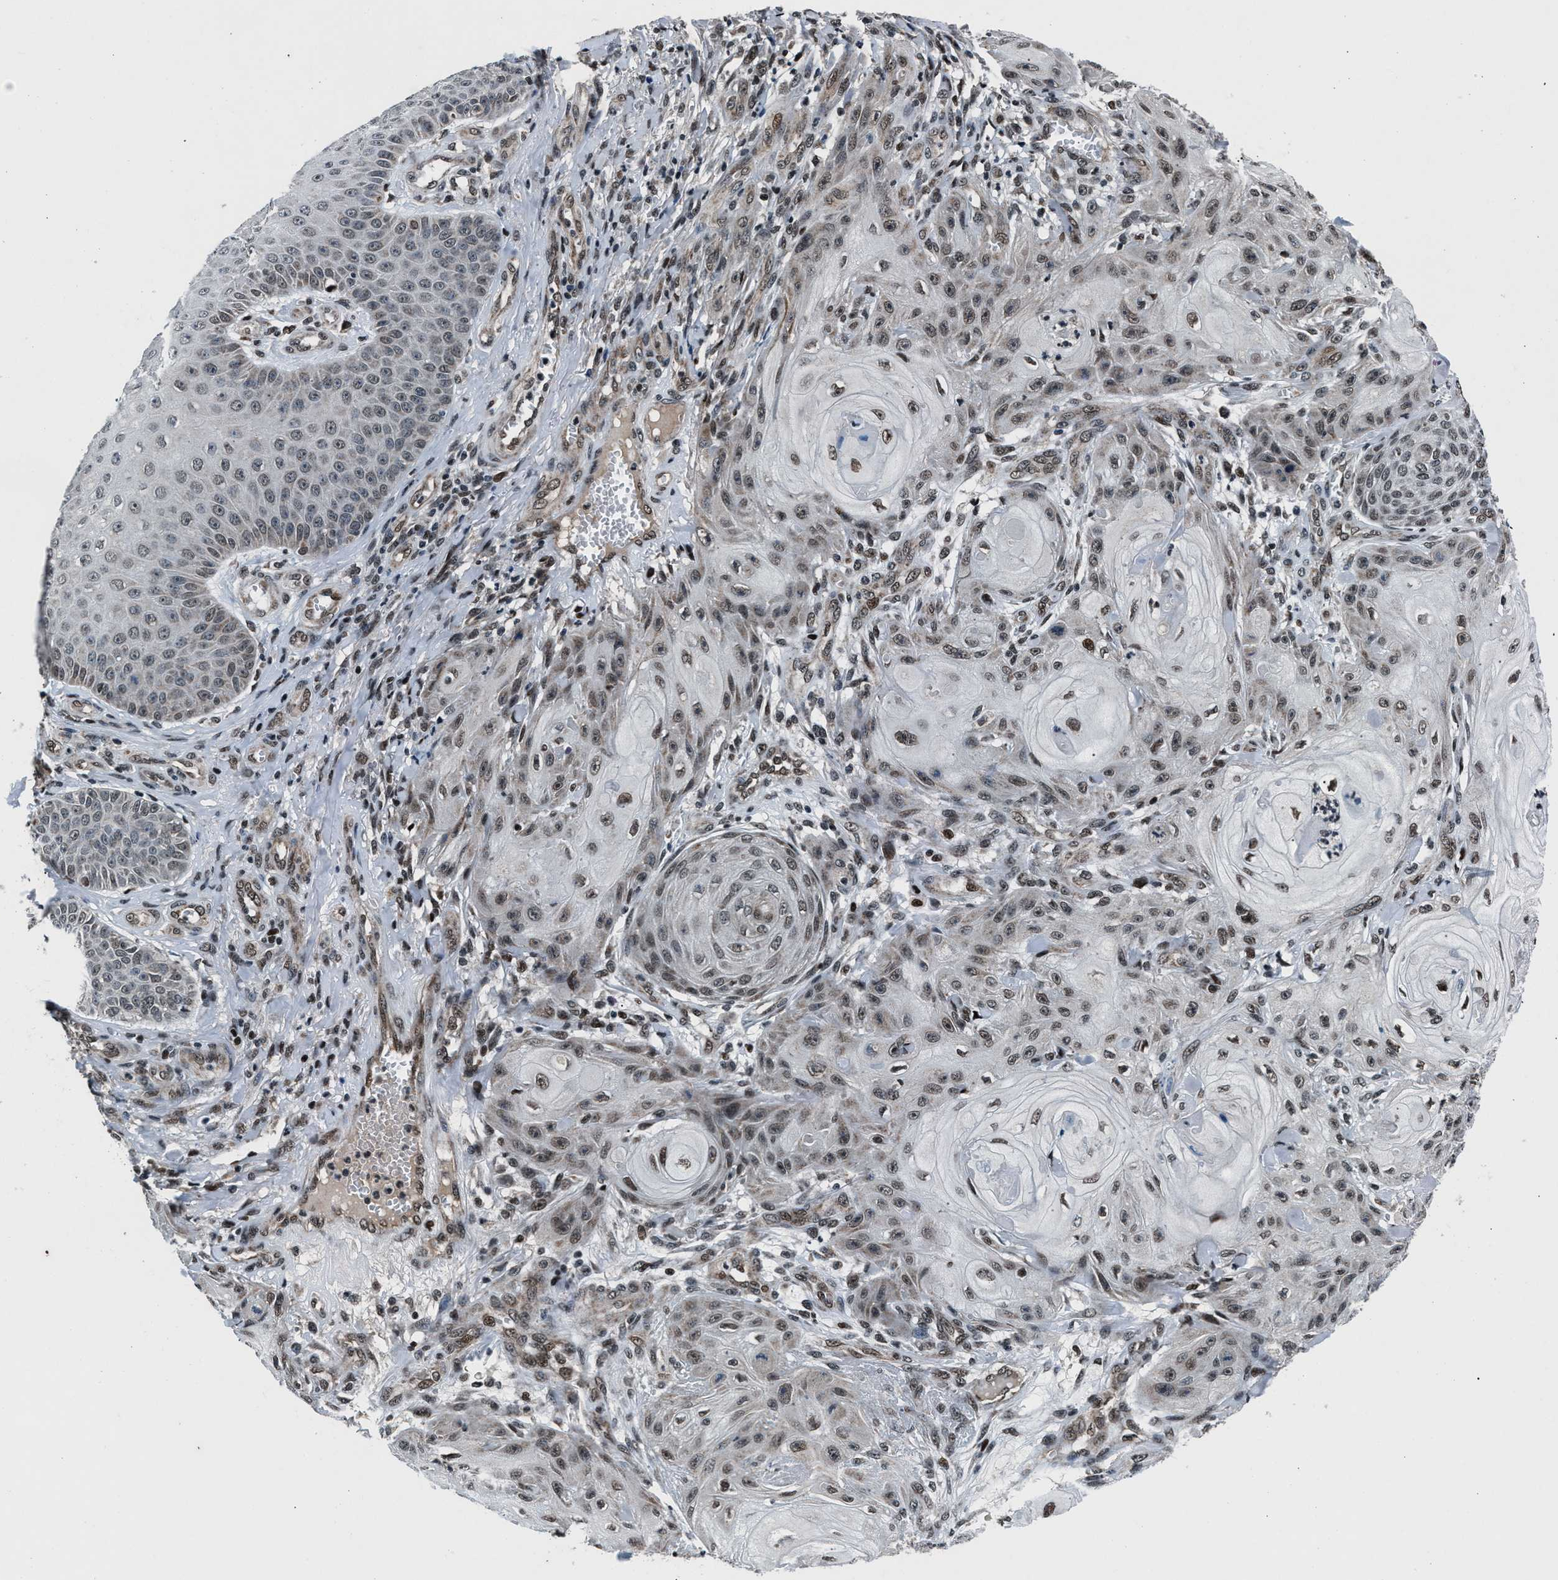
{"staining": {"intensity": "weak", "quantity": ">75%", "location": "nuclear"}, "tissue": "skin cancer", "cell_type": "Tumor cells", "image_type": "cancer", "snomed": [{"axis": "morphology", "description": "Squamous cell carcinoma, NOS"}, {"axis": "topography", "description": "Skin"}], "caption": "High-magnification brightfield microscopy of squamous cell carcinoma (skin) stained with DAB (brown) and counterstained with hematoxylin (blue). tumor cells exhibit weak nuclear positivity is seen in about>75% of cells.", "gene": "PRRC2B", "patient": {"sex": "male", "age": 74}}